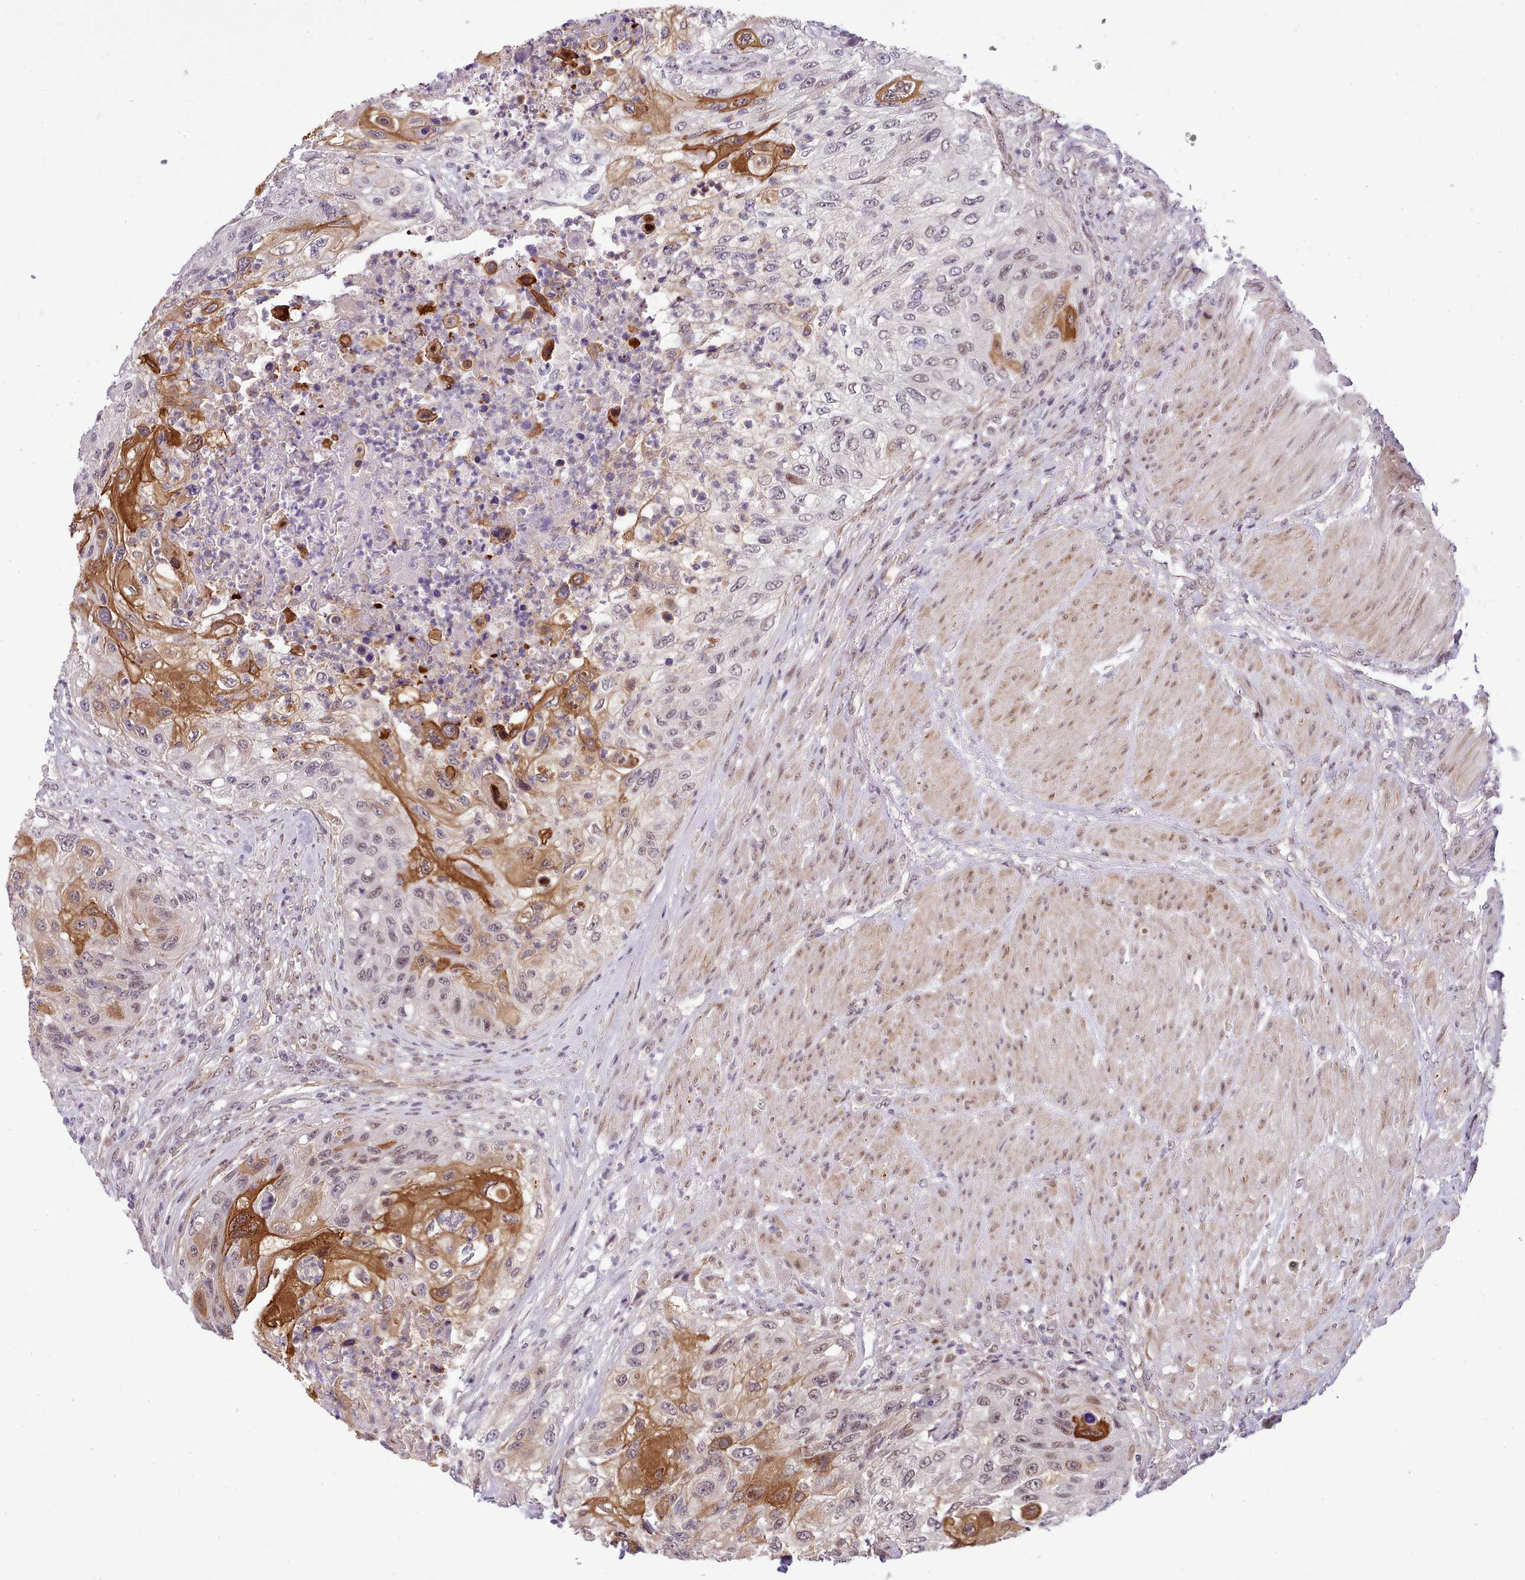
{"staining": {"intensity": "strong", "quantity": "<25%", "location": "cytoplasmic/membranous,nuclear"}, "tissue": "urothelial cancer", "cell_type": "Tumor cells", "image_type": "cancer", "snomed": [{"axis": "morphology", "description": "Urothelial carcinoma, High grade"}, {"axis": "topography", "description": "Urinary bladder"}], "caption": "A medium amount of strong cytoplasmic/membranous and nuclear staining is seen in about <25% of tumor cells in high-grade urothelial carcinoma tissue. The protein is shown in brown color, while the nuclei are stained blue.", "gene": "HOXB7", "patient": {"sex": "female", "age": 60}}